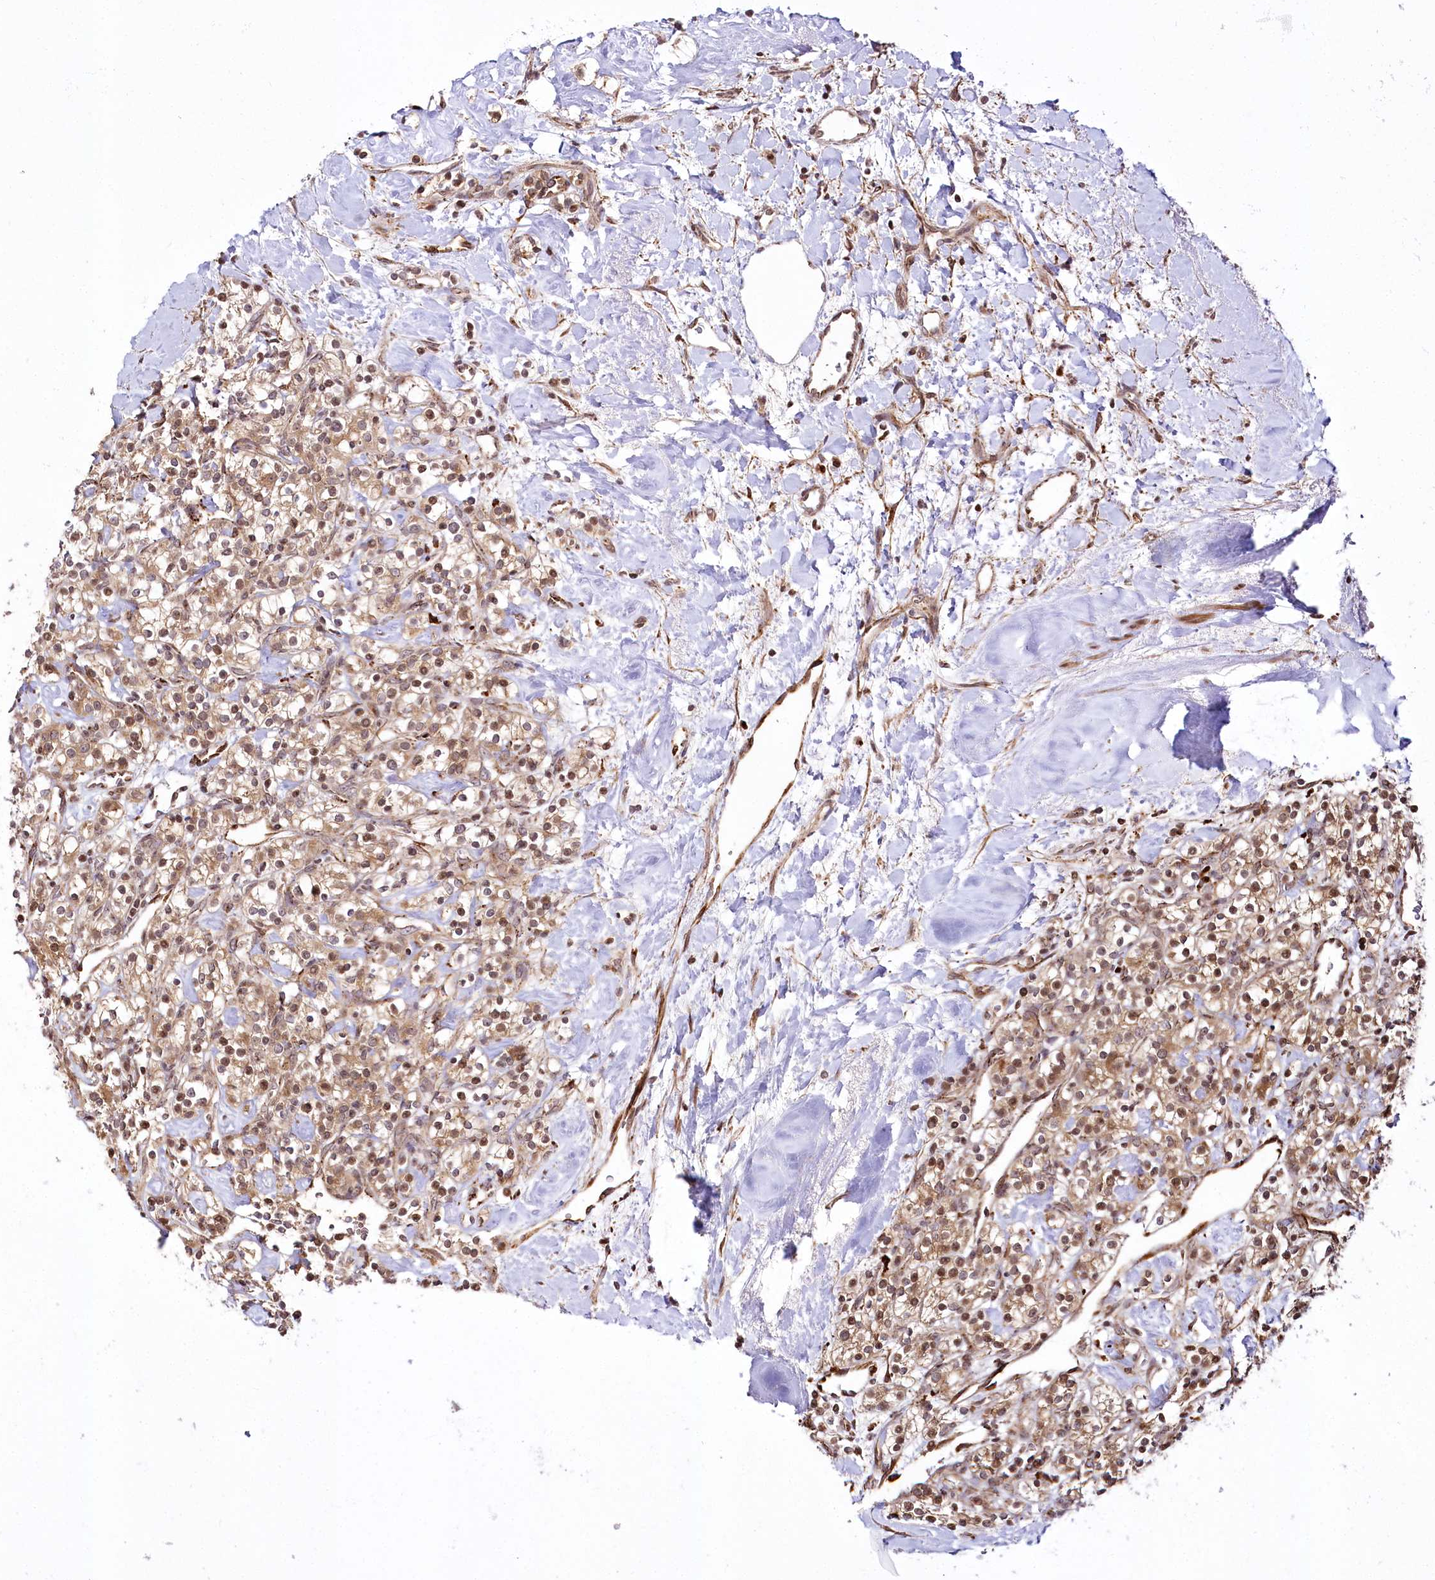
{"staining": {"intensity": "moderate", "quantity": ">75%", "location": "cytoplasmic/membranous,nuclear"}, "tissue": "renal cancer", "cell_type": "Tumor cells", "image_type": "cancer", "snomed": [{"axis": "morphology", "description": "Adenocarcinoma, NOS"}, {"axis": "topography", "description": "Kidney"}], "caption": "Renal cancer (adenocarcinoma) stained for a protein reveals moderate cytoplasmic/membranous and nuclear positivity in tumor cells.", "gene": "HOXC8", "patient": {"sex": "male", "age": 77}}